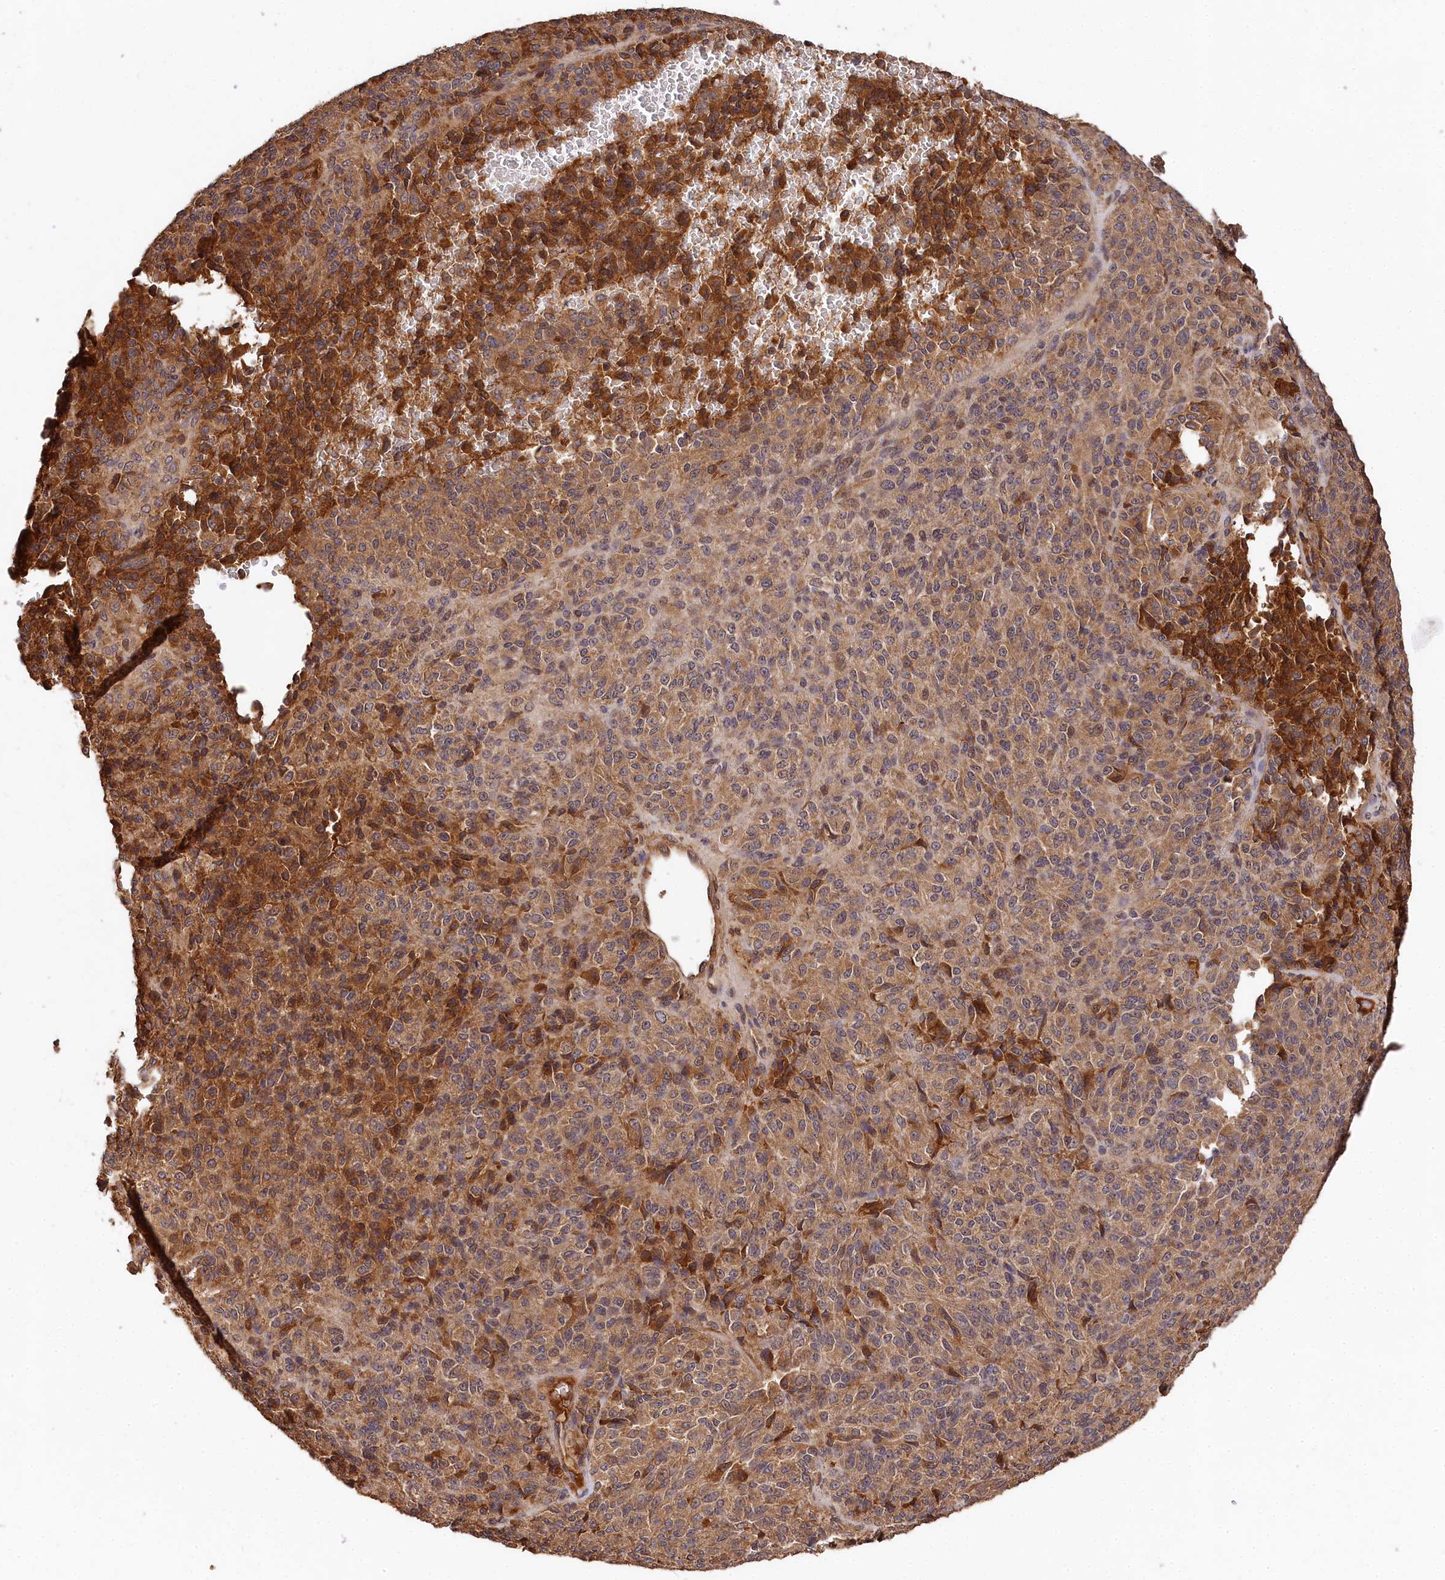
{"staining": {"intensity": "moderate", "quantity": "<25%", "location": "cytoplasmic/membranous"}, "tissue": "melanoma", "cell_type": "Tumor cells", "image_type": "cancer", "snomed": [{"axis": "morphology", "description": "Malignant melanoma, Metastatic site"}, {"axis": "topography", "description": "Brain"}], "caption": "Brown immunohistochemical staining in human melanoma reveals moderate cytoplasmic/membranous expression in approximately <25% of tumor cells. (Stains: DAB (3,3'-diaminobenzidine) in brown, nuclei in blue, Microscopy: brightfield microscopy at high magnification).", "gene": "MCF2L2", "patient": {"sex": "female", "age": 56}}